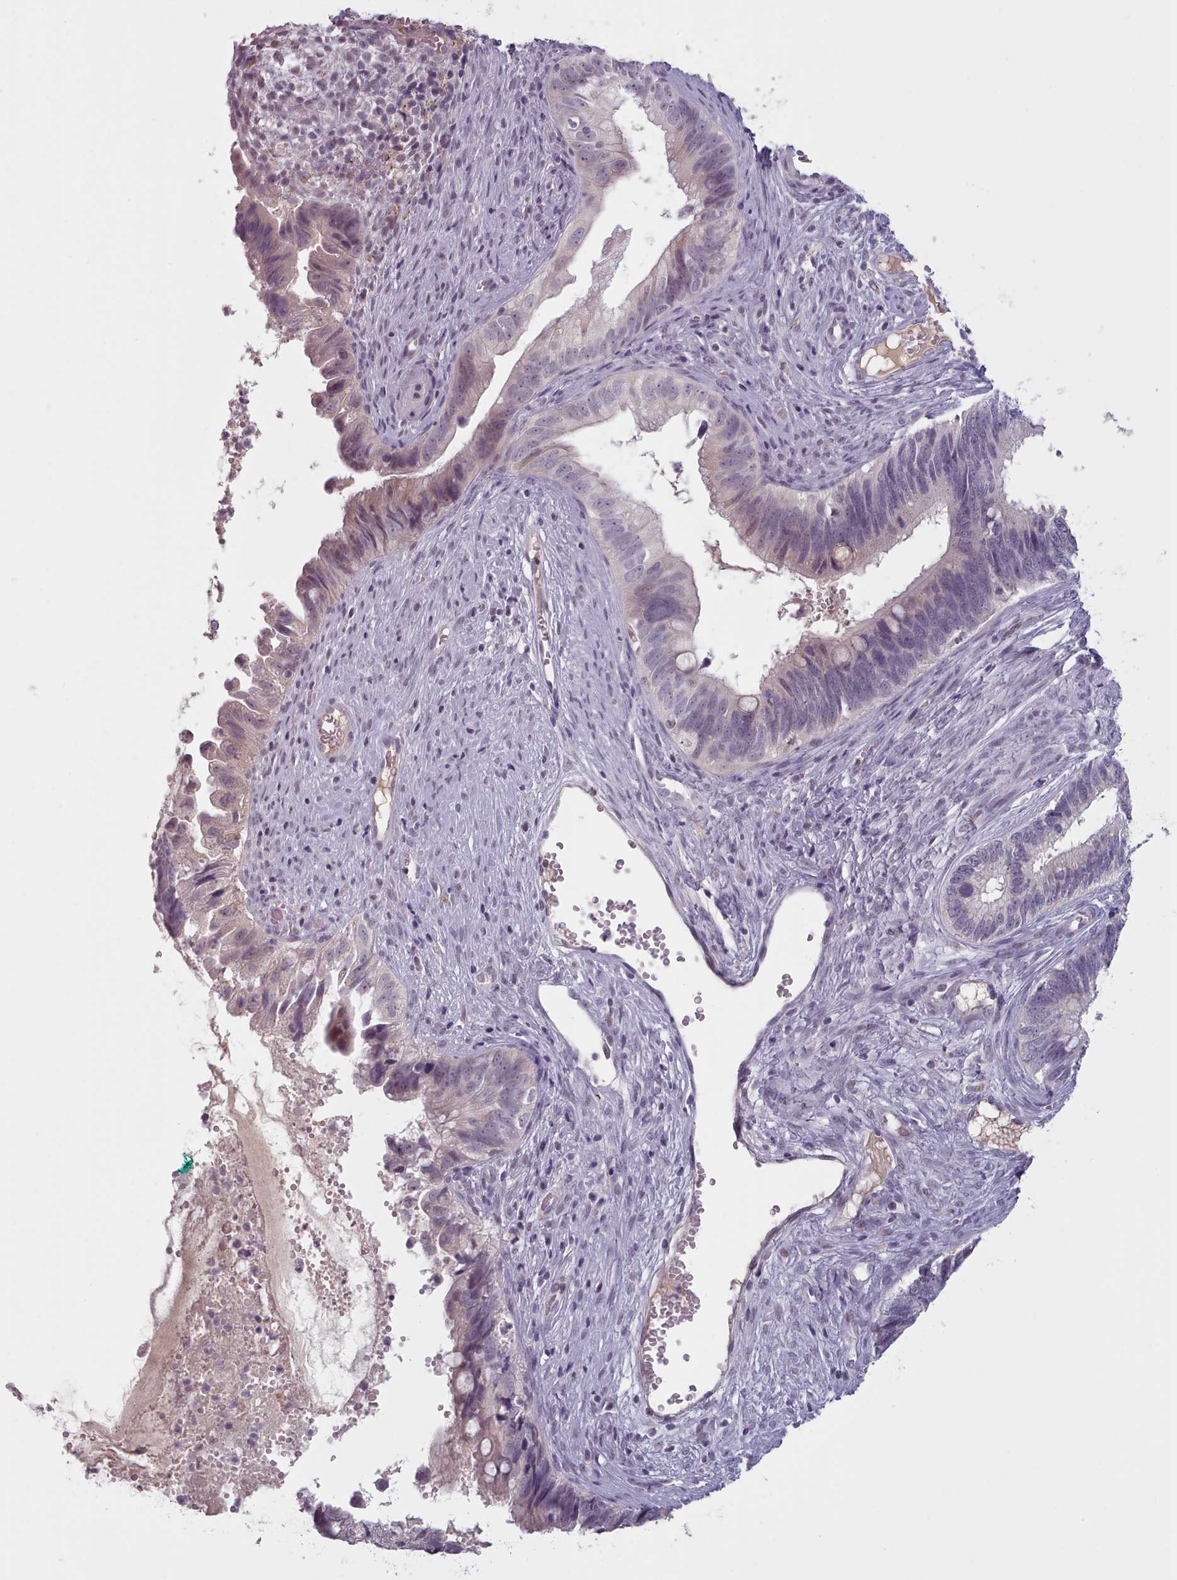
{"staining": {"intensity": "weak", "quantity": "<25%", "location": "nuclear"}, "tissue": "cervical cancer", "cell_type": "Tumor cells", "image_type": "cancer", "snomed": [{"axis": "morphology", "description": "Adenocarcinoma, NOS"}, {"axis": "topography", "description": "Cervix"}], "caption": "There is no significant positivity in tumor cells of cervical cancer. The staining is performed using DAB brown chromogen with nuclei counter-stained in using hematoxylin.", "gene": "PBX4", "patient": {"sex": "female", "age": 42}}